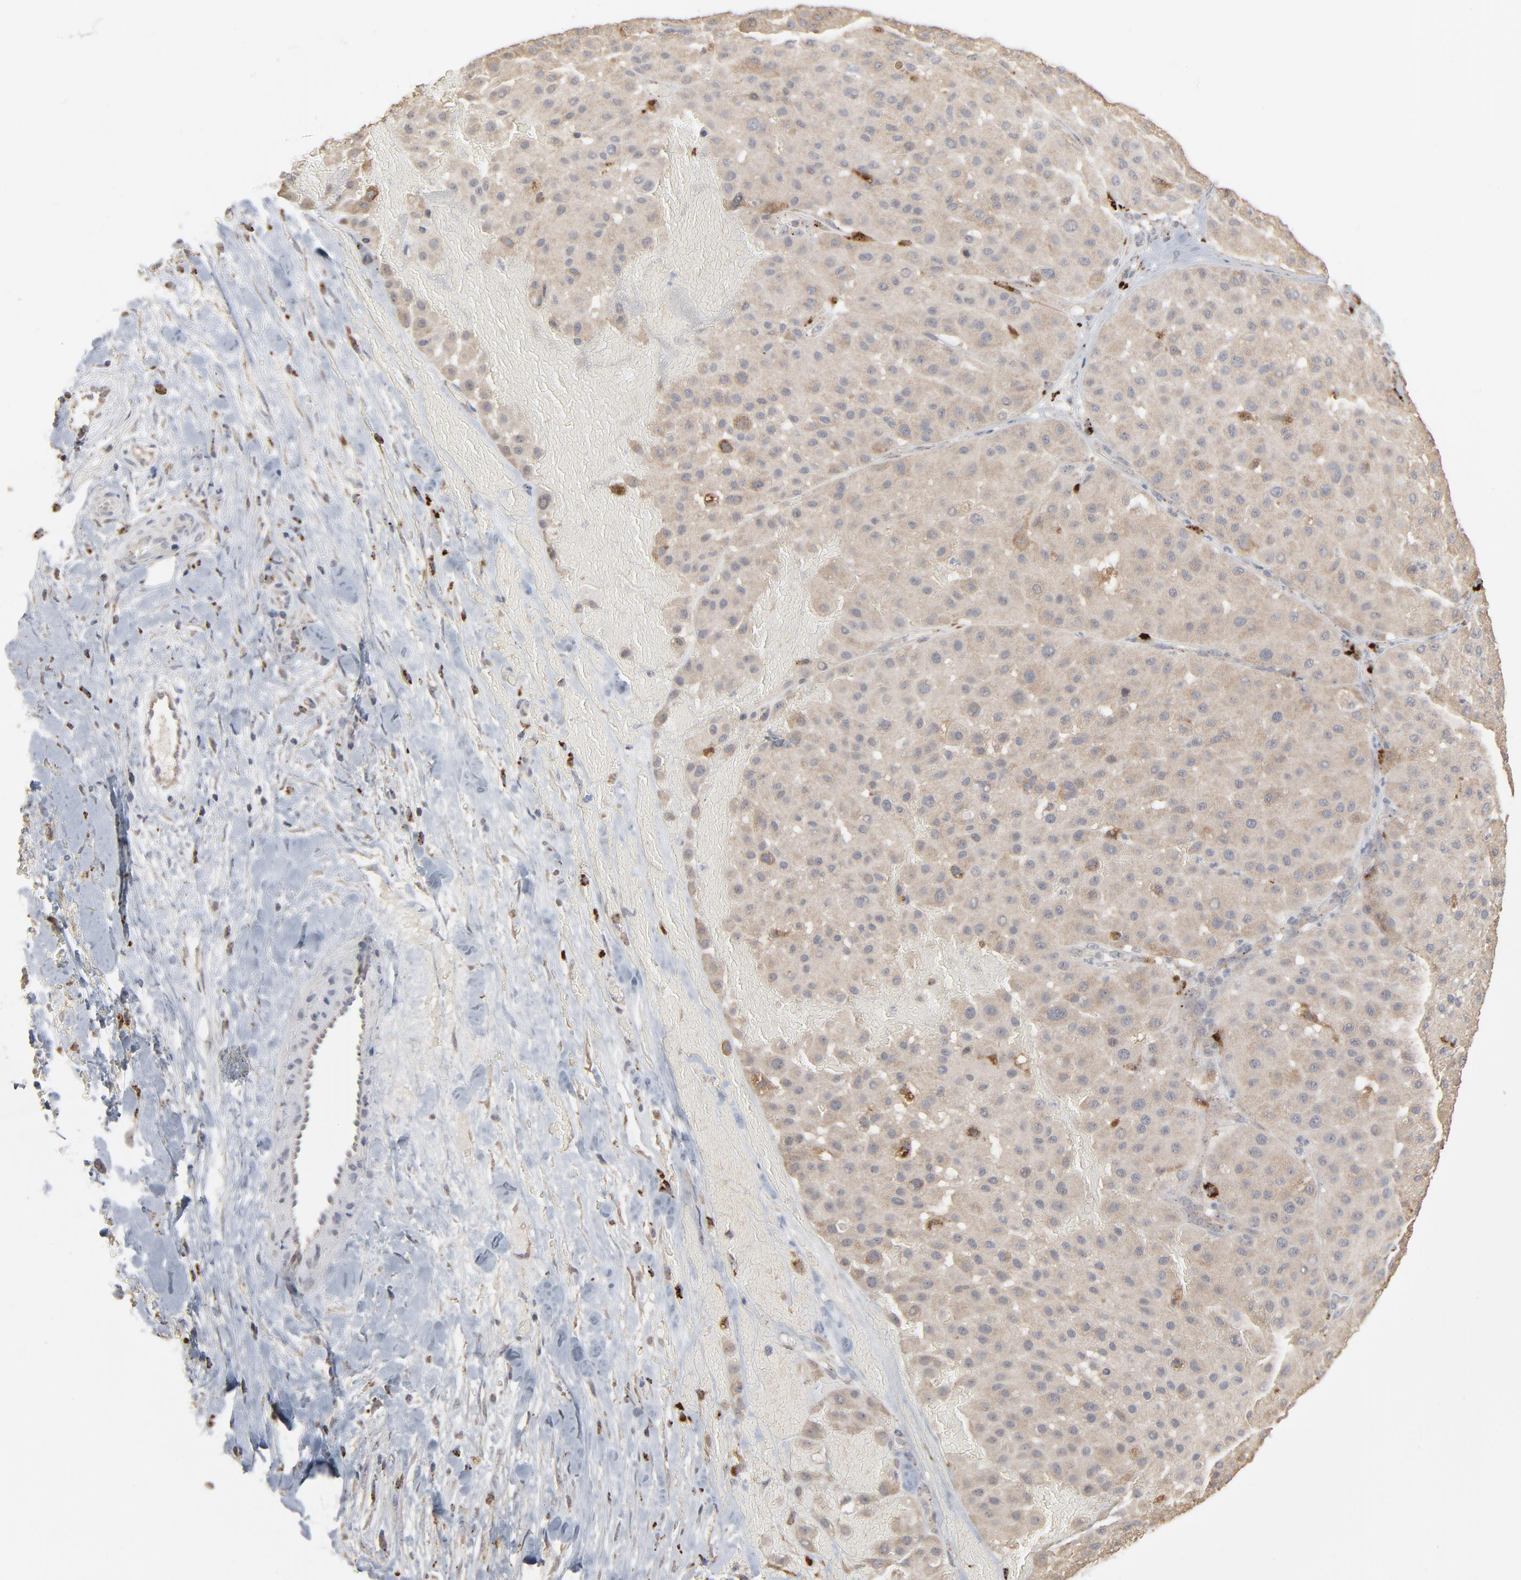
{"staining": {"intensity": "weak", "quantity": ">75%", "location": "nuclear"}, "tissue": "melanoma", "cell_type": "Tumor cells", "image_type": "cancer", "snomed": [{"axis": "morphology", "description": "Normal tissue, NOS"}, {"axis": "morphology", "description": "Malignant melanoma, Metastatic site"}, {"axis": "topography", "description": "Skin"}], "caption": "Immunohistochemistry image of human melanoma stained for a protein (brown), which exhibits low levels of weak nuclear staining in about >75% of tumor cells.", "gene": "POMT2", "patient": {"sex": "male", "age": 41}}